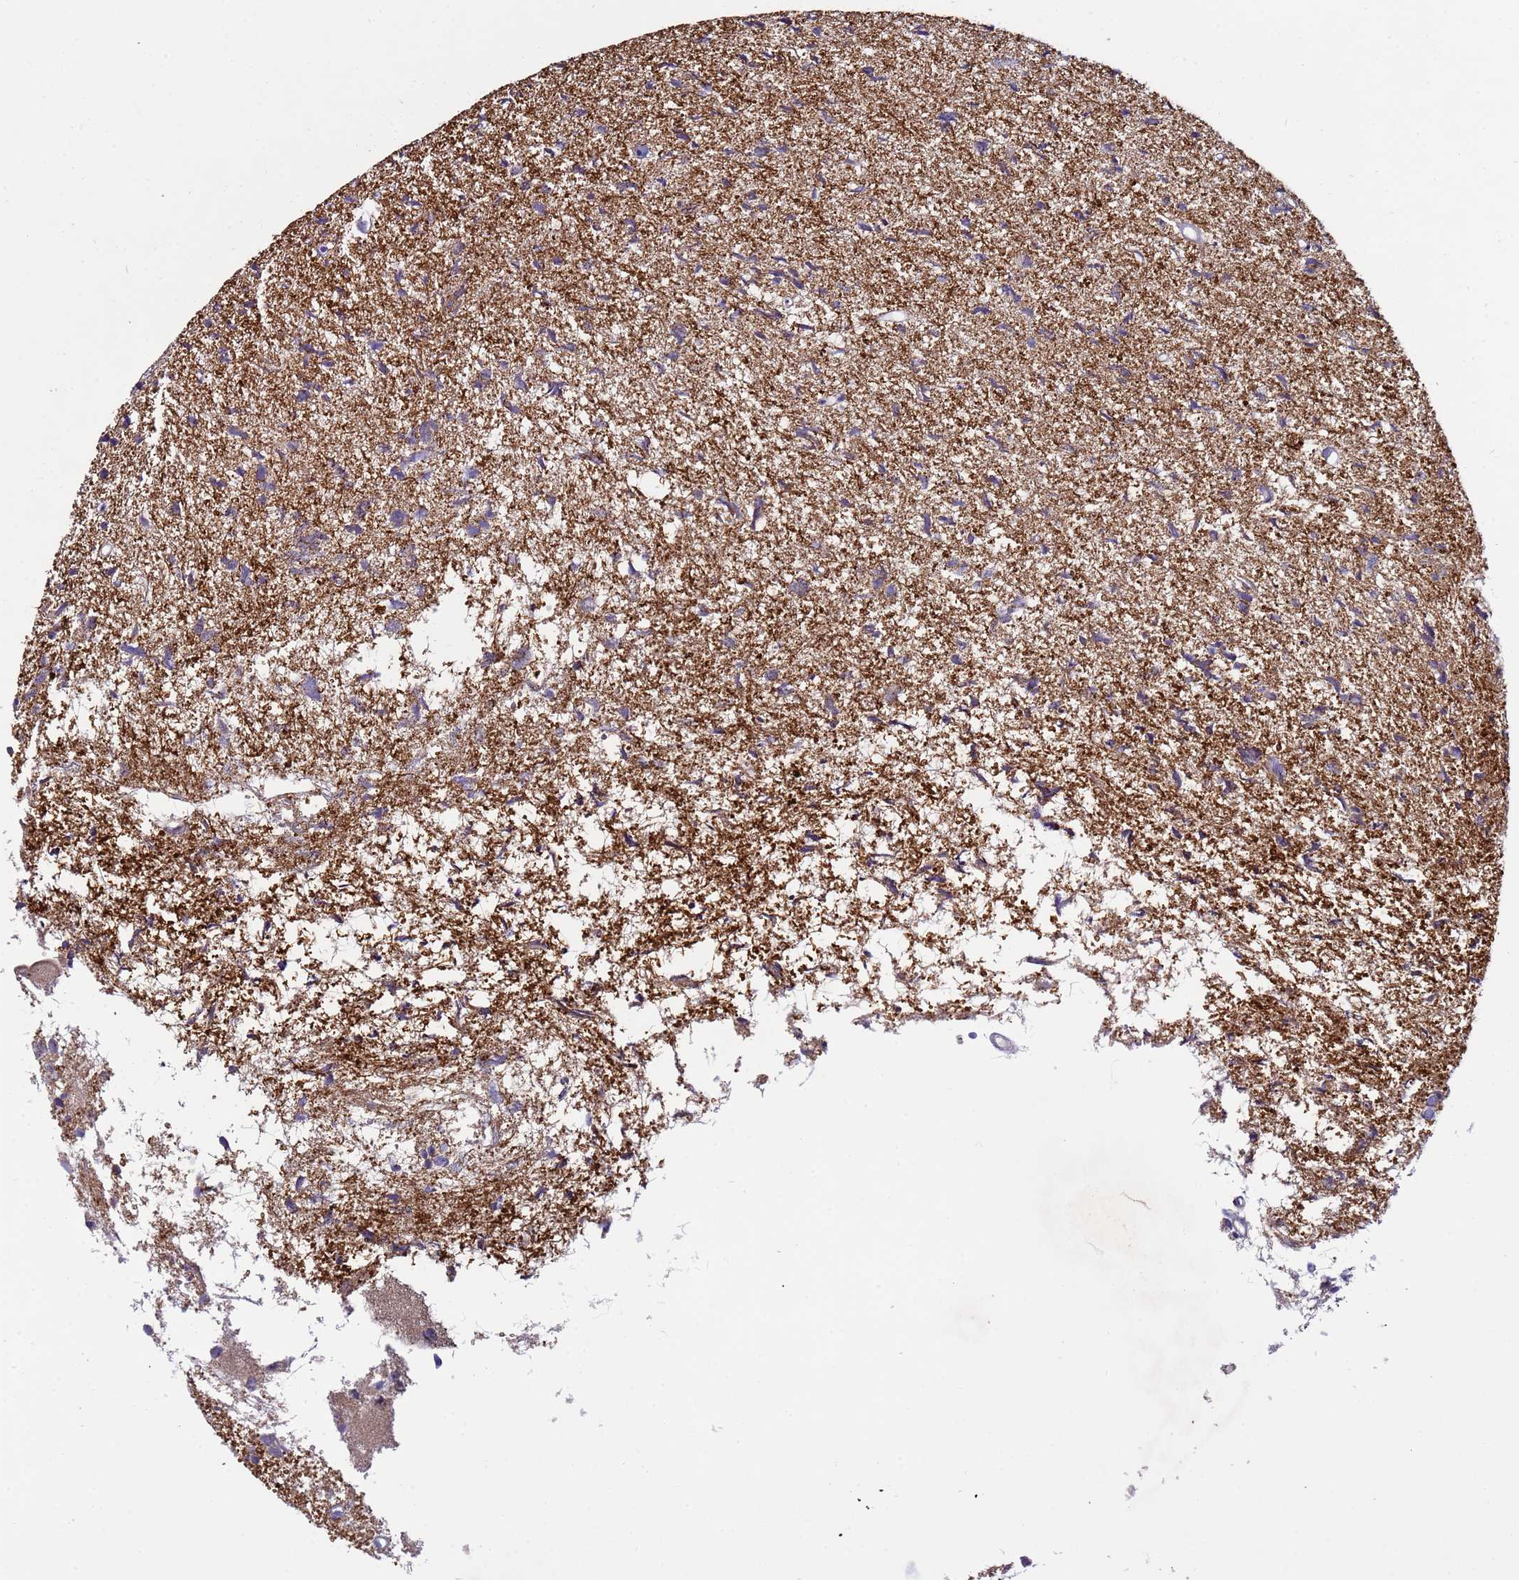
{"staining": {"intensity": "negative", "quantity": "none", "location": "none"}, "tissue": "glioma", "cell_type": "Tumor cells", "image_type": "cancer", "snomed": [{"axis": "morphology", "description": "Glioma, malignant, High grade"}, {"axis": "topography", "description": "Brain"}], "caption": "IHC histopathology image of neoplastic tissue: human glioma stained with DAB reveals no significant protein staining in tumor cells.", "gene": "IGSF11", "patient": {"sex": "female", "age": 59}}